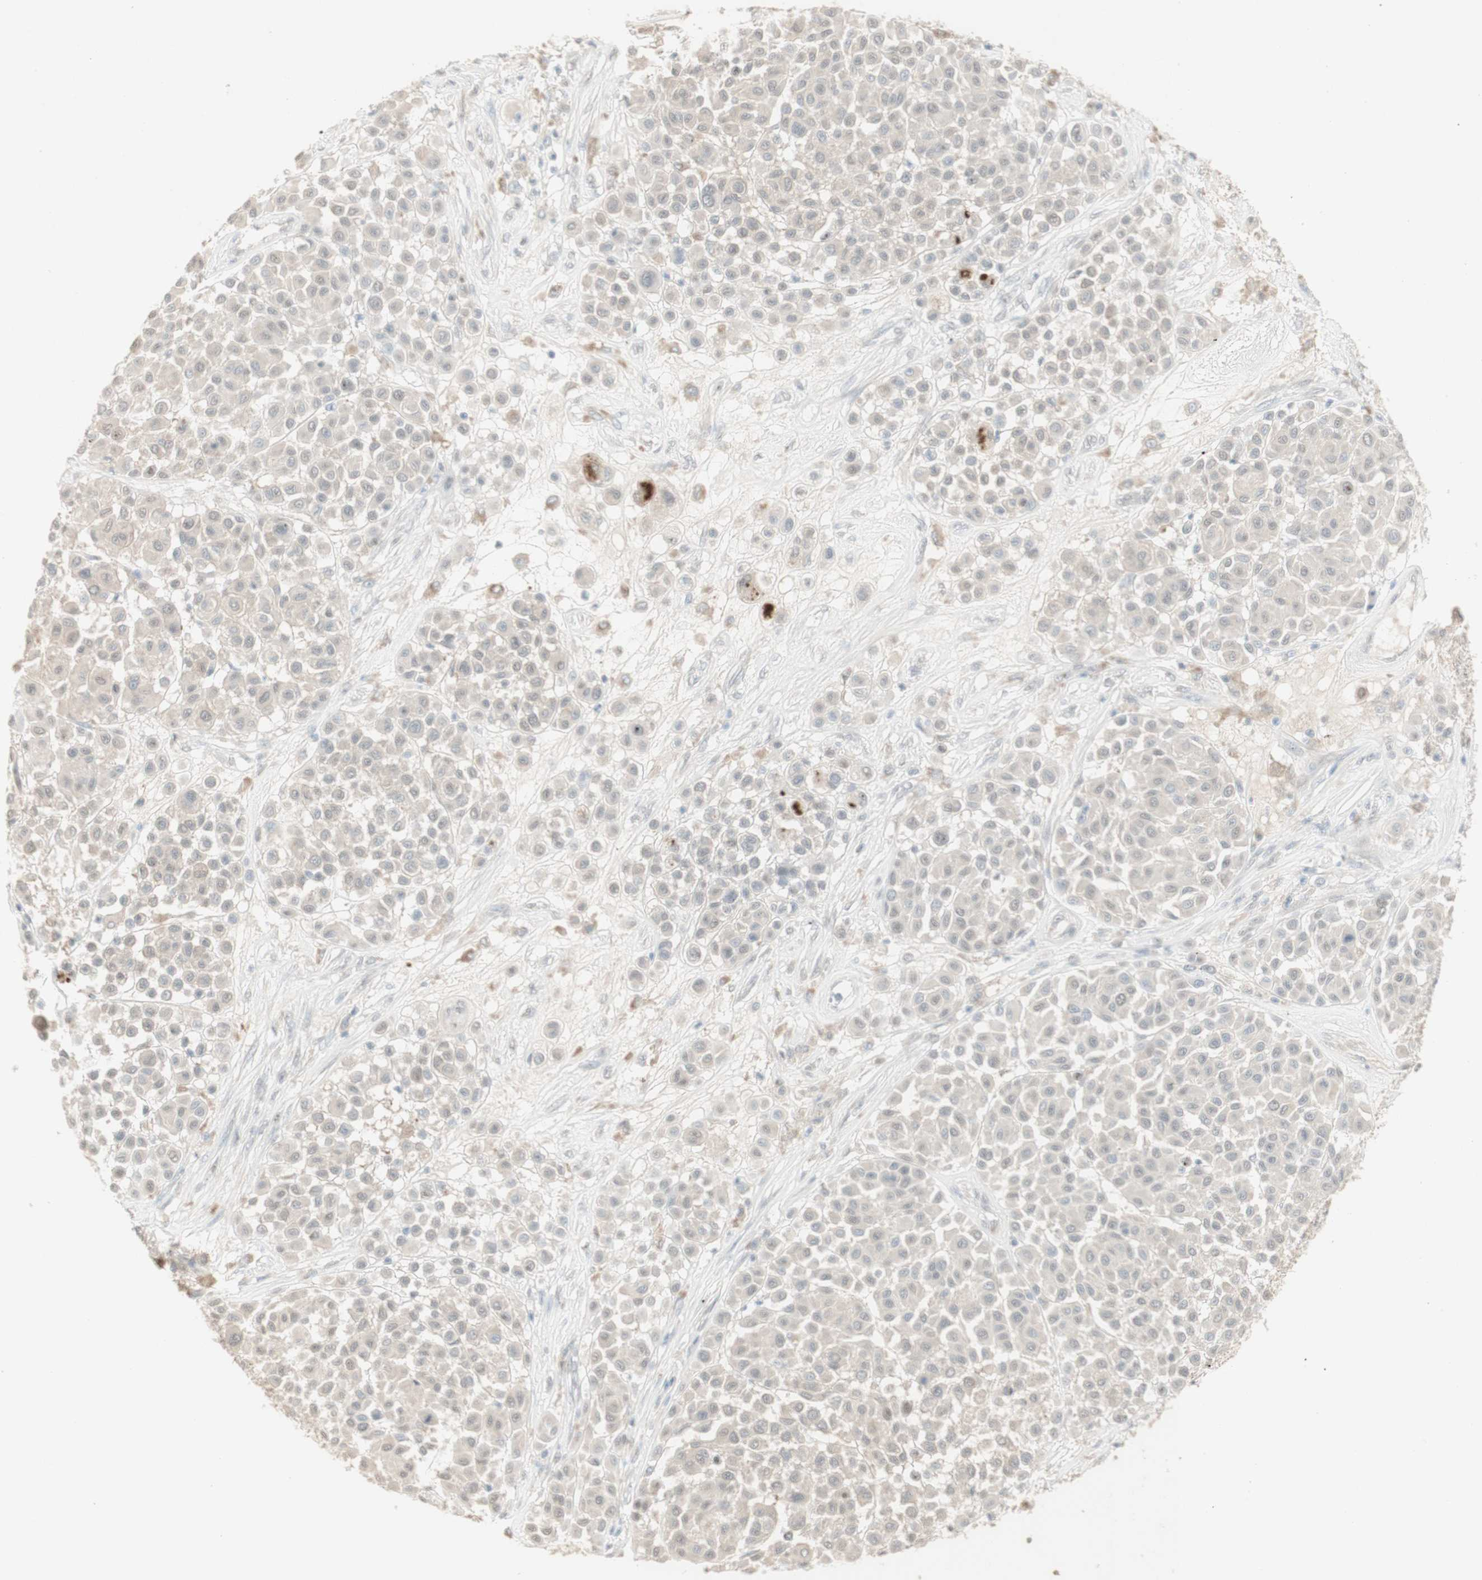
{"staining": {"intensity": "negative", "quantity": "none", "location": "none"}, "tissue": "melanoma", "cell_type": "Tumor cells", "image_type": "cancer", "snomed": [{"axis": "morphology", "description": "Malignant melanoma, Metastatic site"}, {"axis": "topography", "description": "Soft tissue"}], "caption": "Tumor cells are negative for protein expression in human melanoma.", "gene": "MUC3A", "patient": {"sex": "male", "age": 41}}